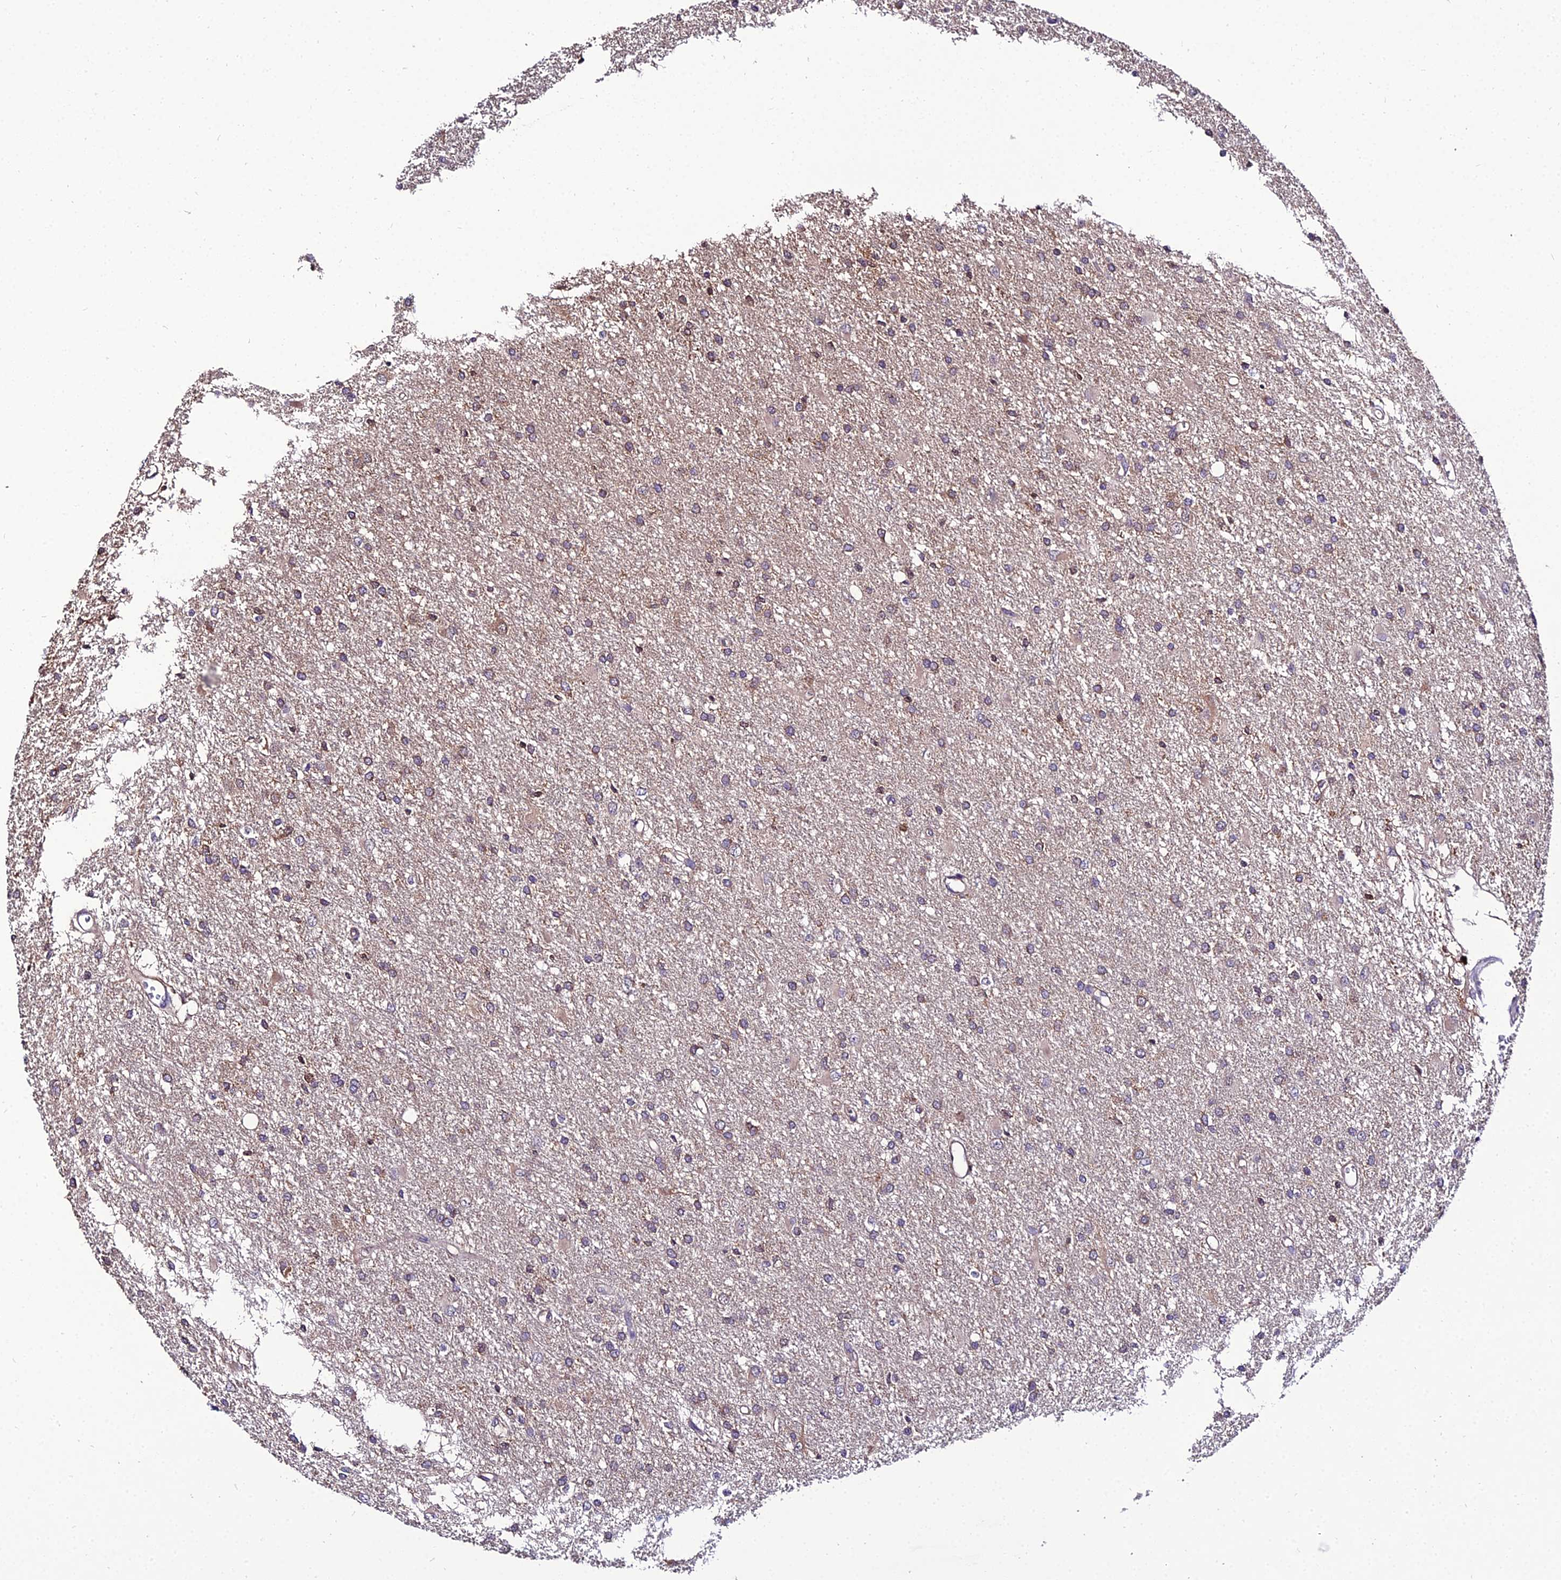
{"staining": {"intensity": "moderate", "quantity": "<25%", "location": "cytoplasmic/membranous"}, "tissue": "glioma", "cell_type": "Tumor cells", "image_type": "cancer", "snomed": [{"axis": "morphology", "description": "Glioma, malignant, High grade"}, {"axis": "topography", "description": "Brain"}], "caption": "High-magnification brightfield microscopy of glioma stained with DAB (brown) and counterstained with hematoxylin (blue). tumor cells exhibit moderate cytoplasmic/membranous positivity is appreciated in approximately<25% of cells.", "gene": "C2orf69", "patient": {"sex": "female", "age": 50}}